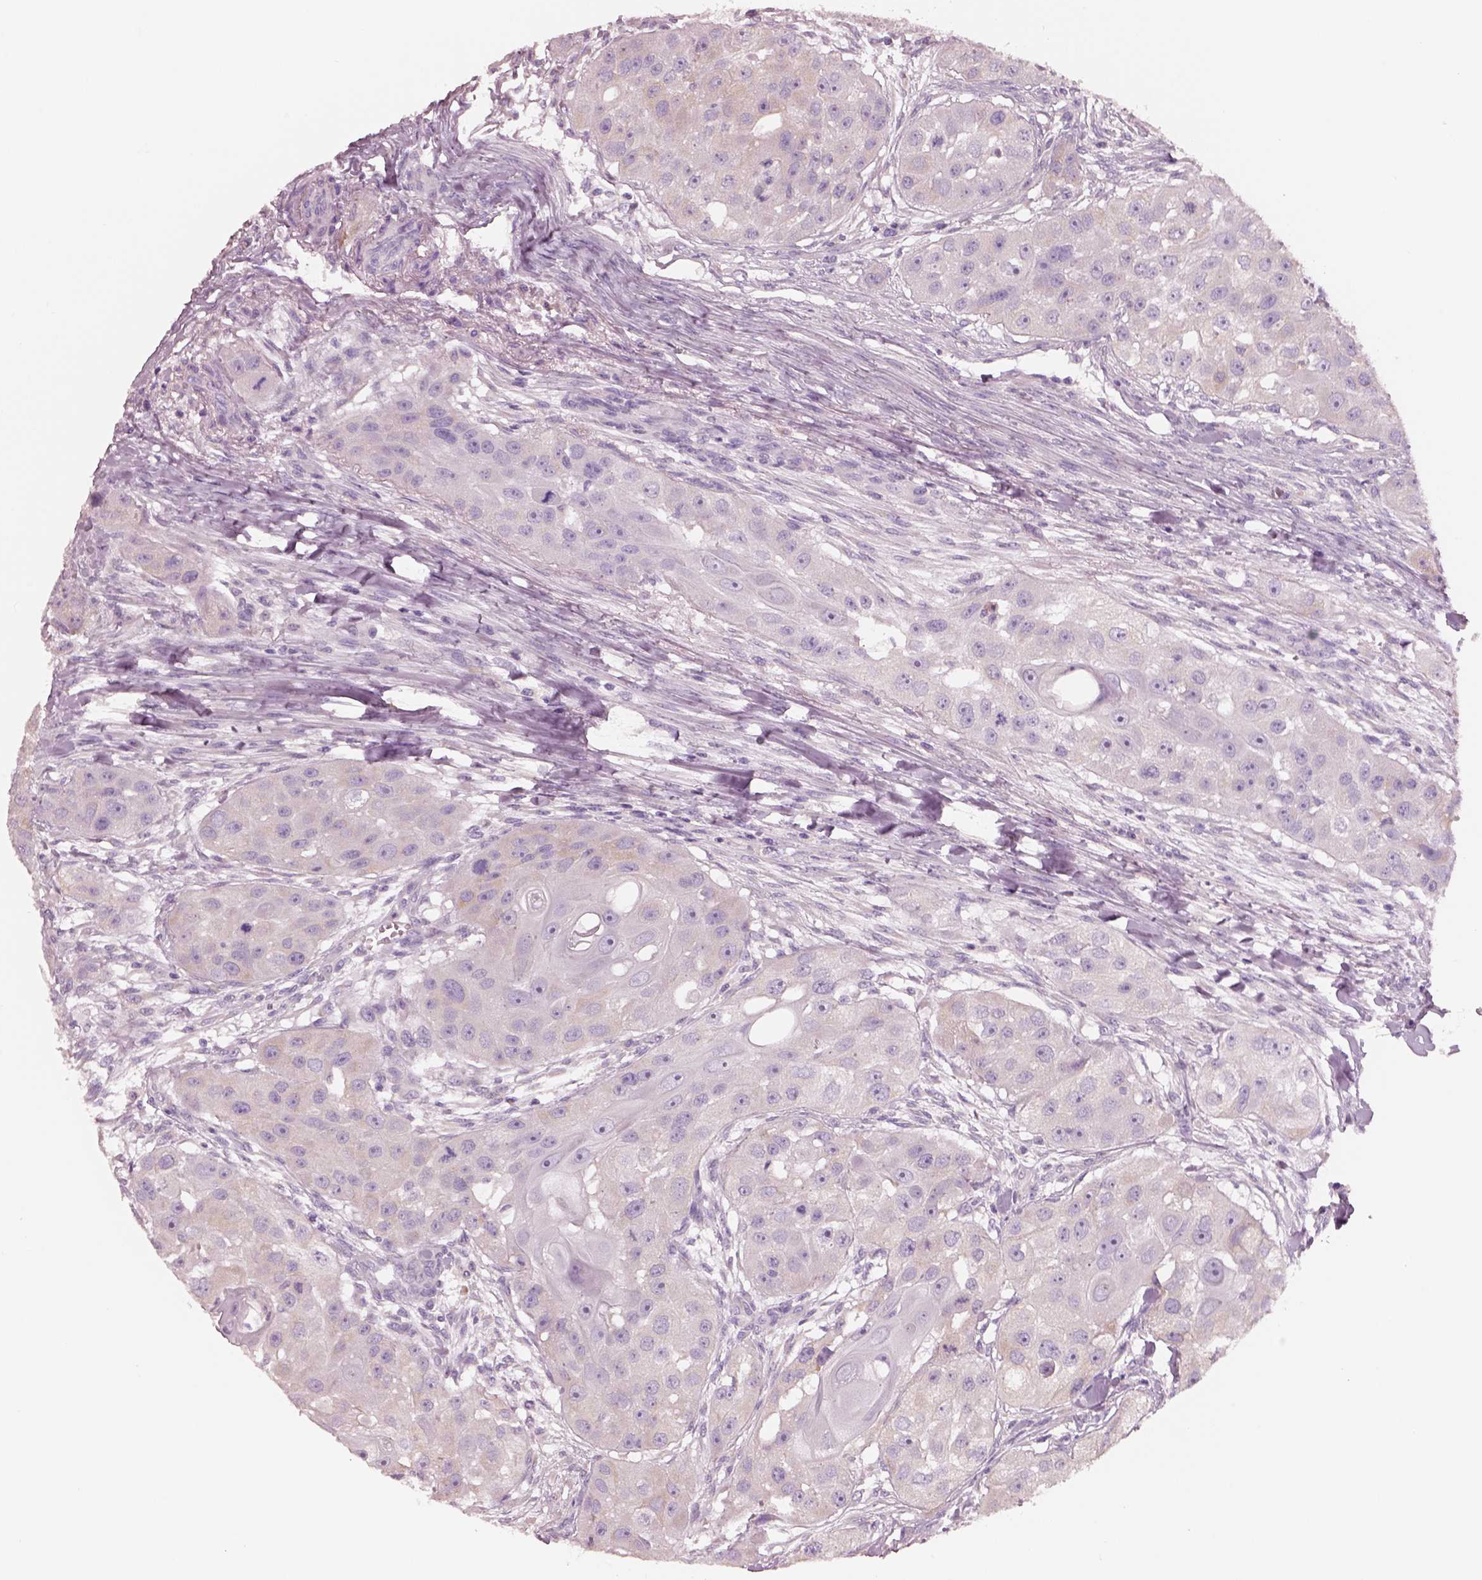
{"staining": {"intensity": "negative", "quantity": "none", "location": "none"}, "tissue": "head and neck cancer", "cell_type": "Tumor cells", "image_type": "cancer", "snomed": [{"axis": "morphology", "description": "Squamous cell carcinoma, NOS"}, {"axis": "topography", "description": "Head-Neck"}], "caption": "This is a histopathology image of immunohistochemistry staining of head and neck cancer, which shows no staining in tumor cells.", "gene": "PNOC", "patient": {"sex": "male", "age": 51}}